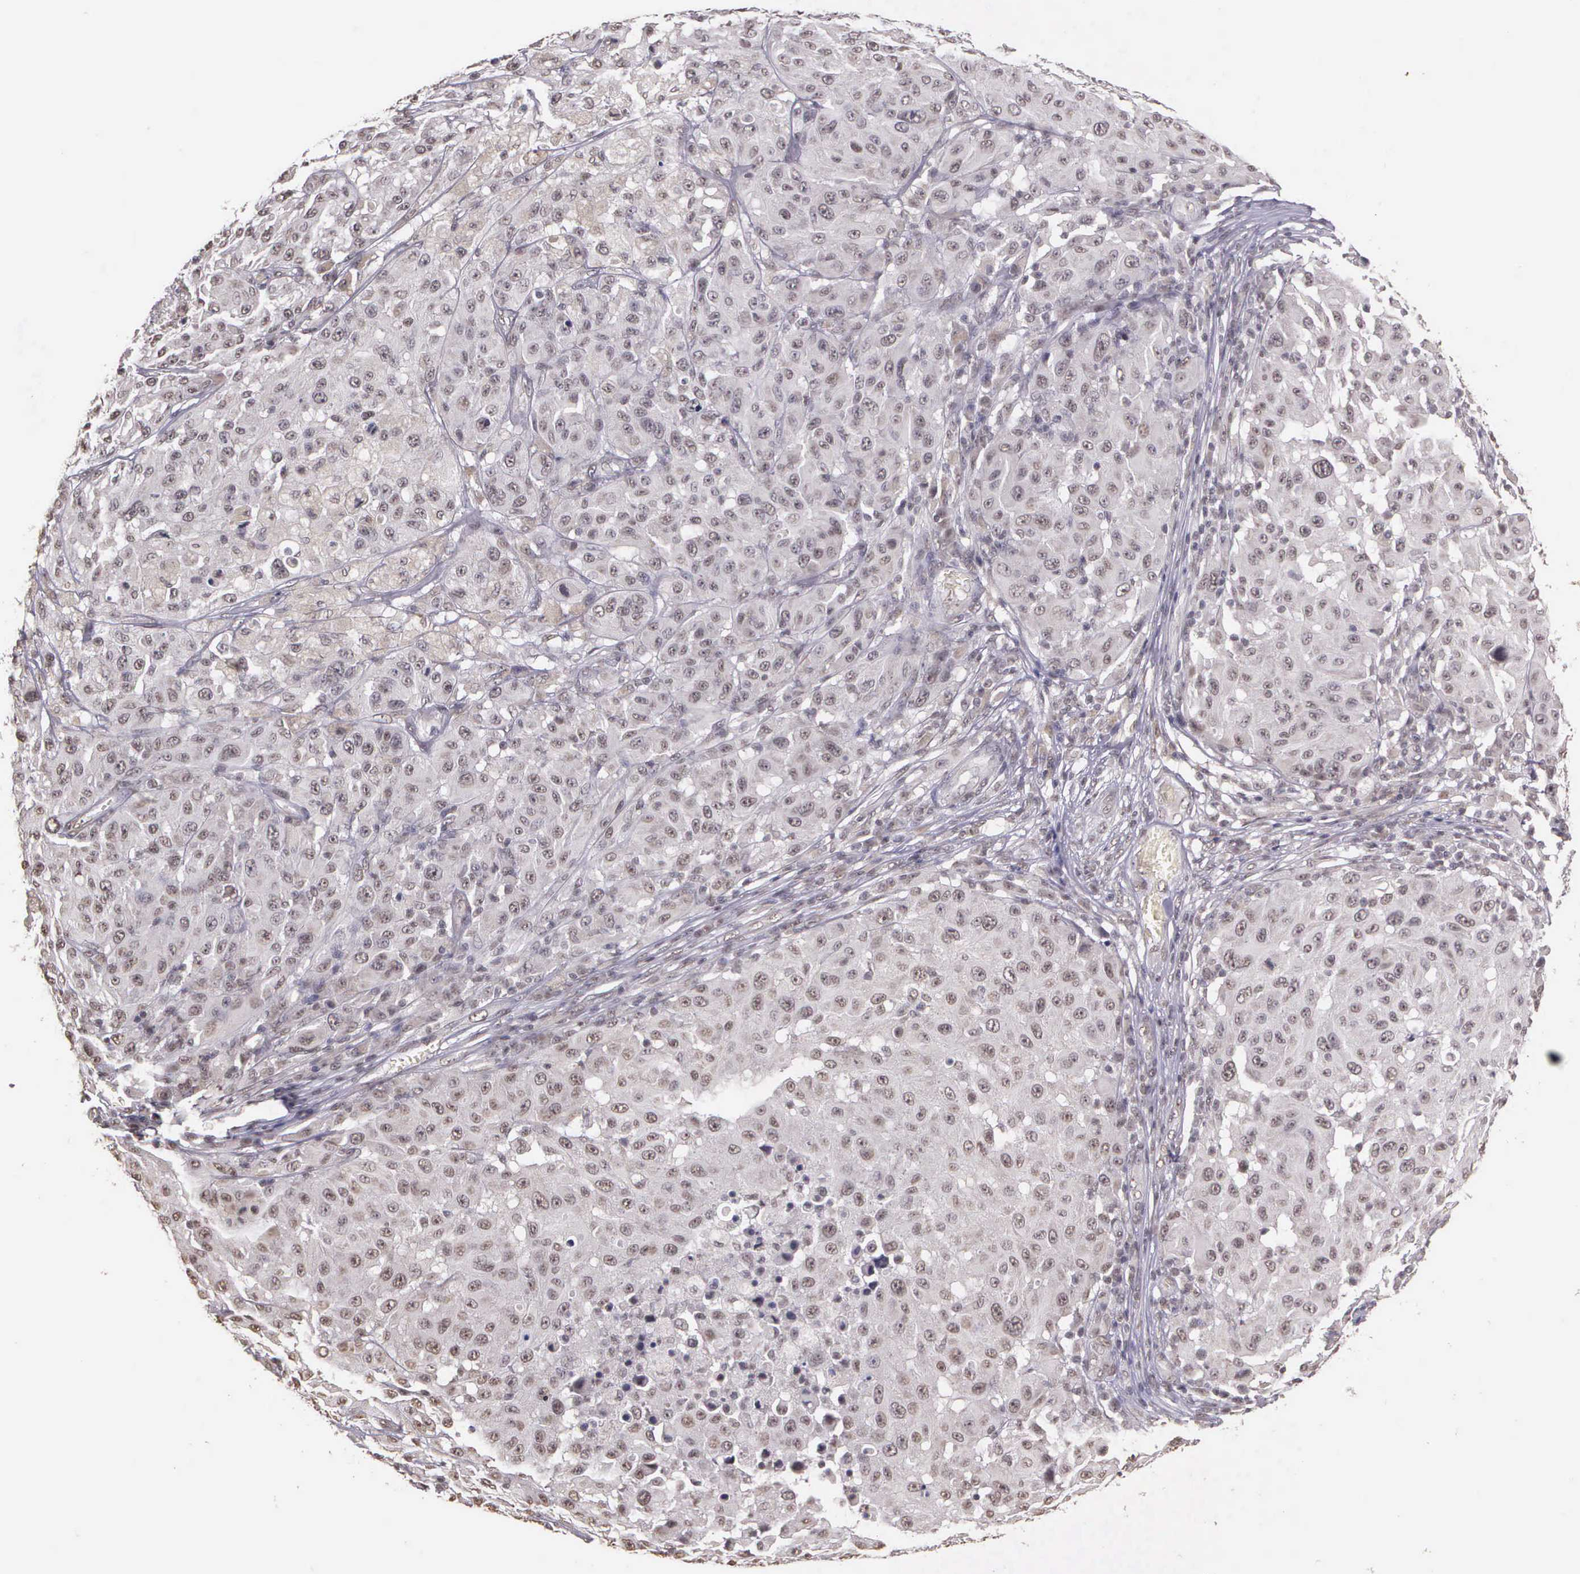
{"staining": {"intensity": "negative", "quantity": "none", "location": "none"}, "tissue": "melanoma", "cell_type": "Tumor cells", "image_type": "cancer", "snomed": [{"axis": "morphology", "description": "Malignant melanoma, NOS"}, {"axis": "topography", "description": "Skin"}], "caption": "Immunohistochemical staining of malignant melanoma demonstrates no significant positivity in tumor cells.", "gene": "ARMCX5", "patient": {"sex": "female", "age": 77}}